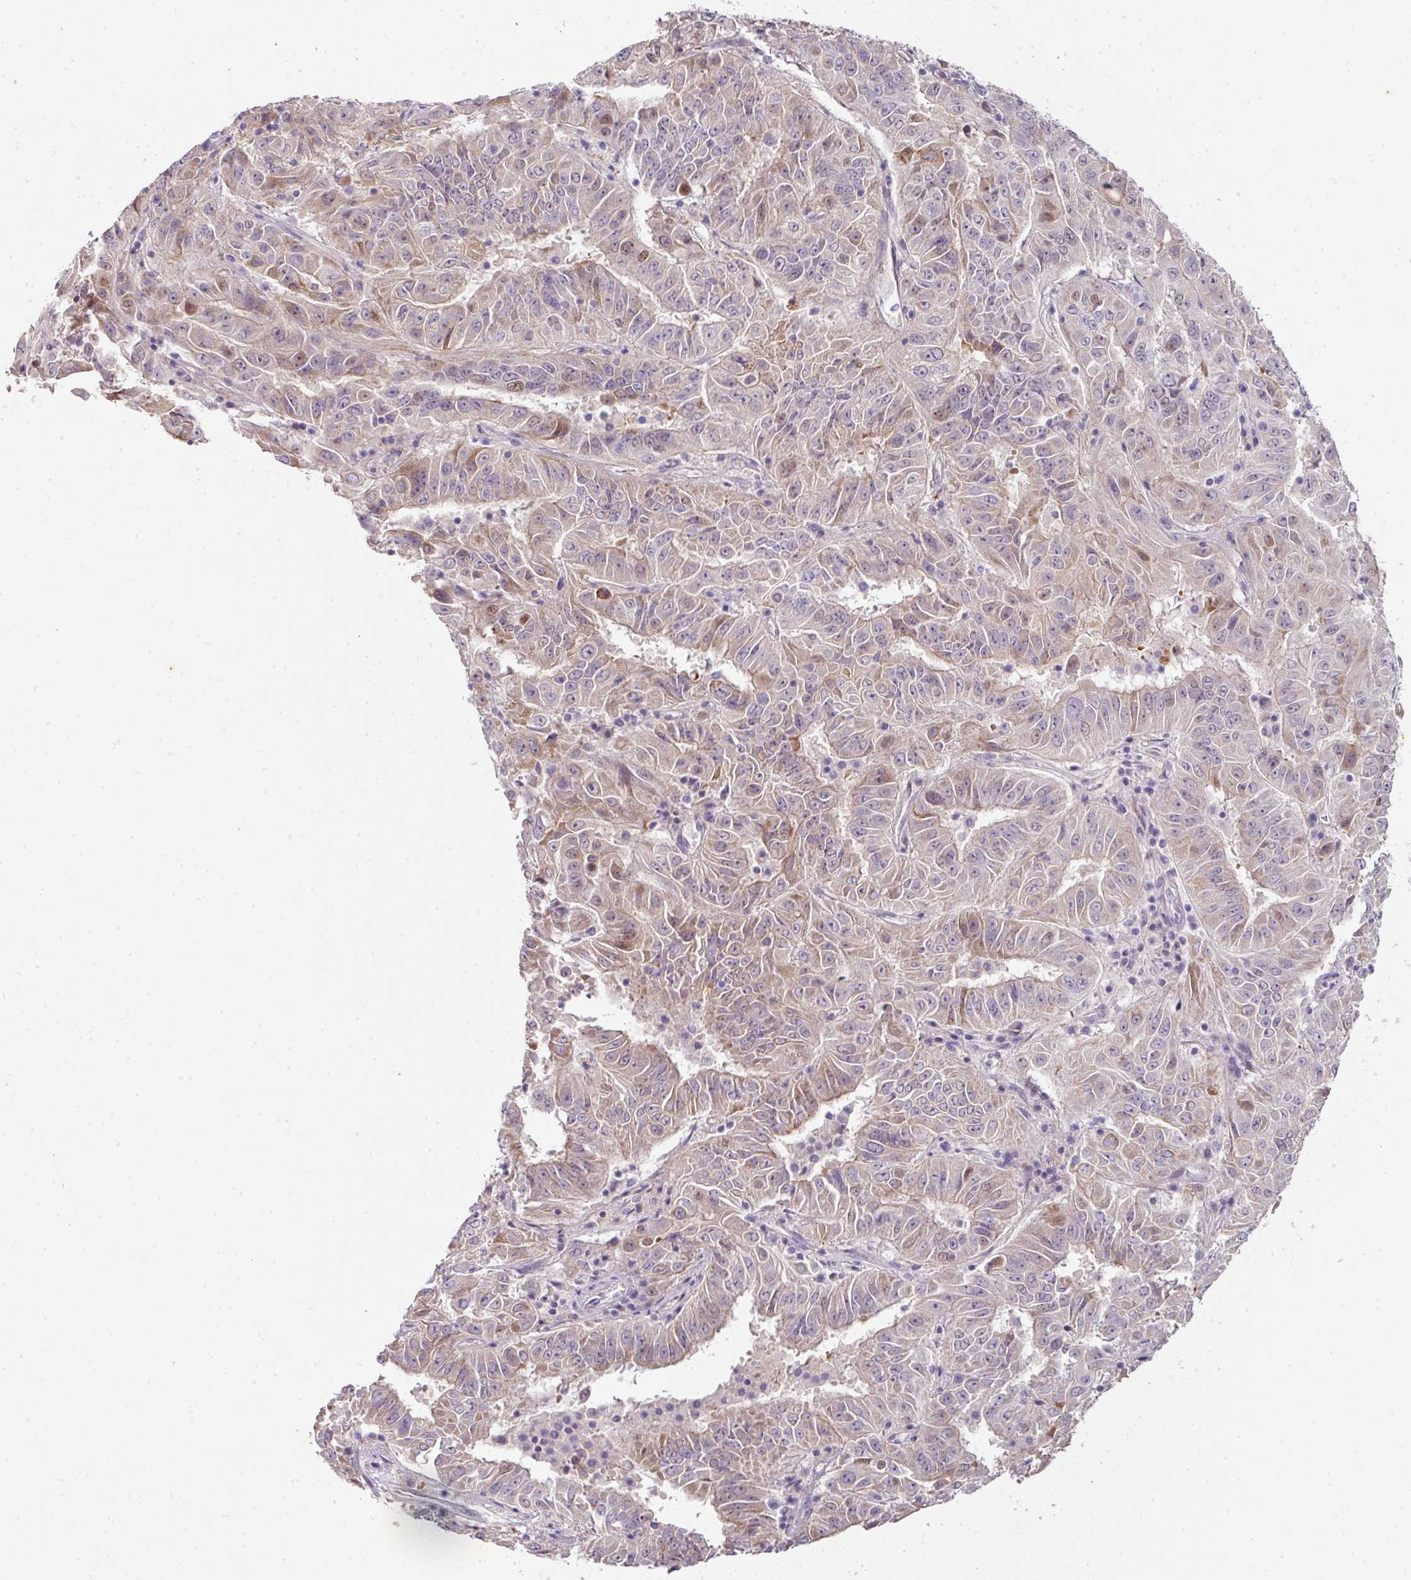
{"staining": {"intensity": "weak", "quantity": "25%-75%", "location": "cytoplasmic/membranous,nuclear"}, "tissue": "pancreatic cancer", "cell_type": "Tumor cells", "image_type": "cancer", "snomed": [{"axis": "morphology", "description": "Adenocarcinoma, NOS"}, {"axis": "topography", "description": "Pancreas"}], "caption": "A micrograph of pancreatic cancer (adenocarcinoma) stained for a protein reveals weak cytoplasmic/membranous and nuclear brown staining in tumor cells.", "gene": "ANKRD18A", "patient": {"sex": "male", "age": 63}}